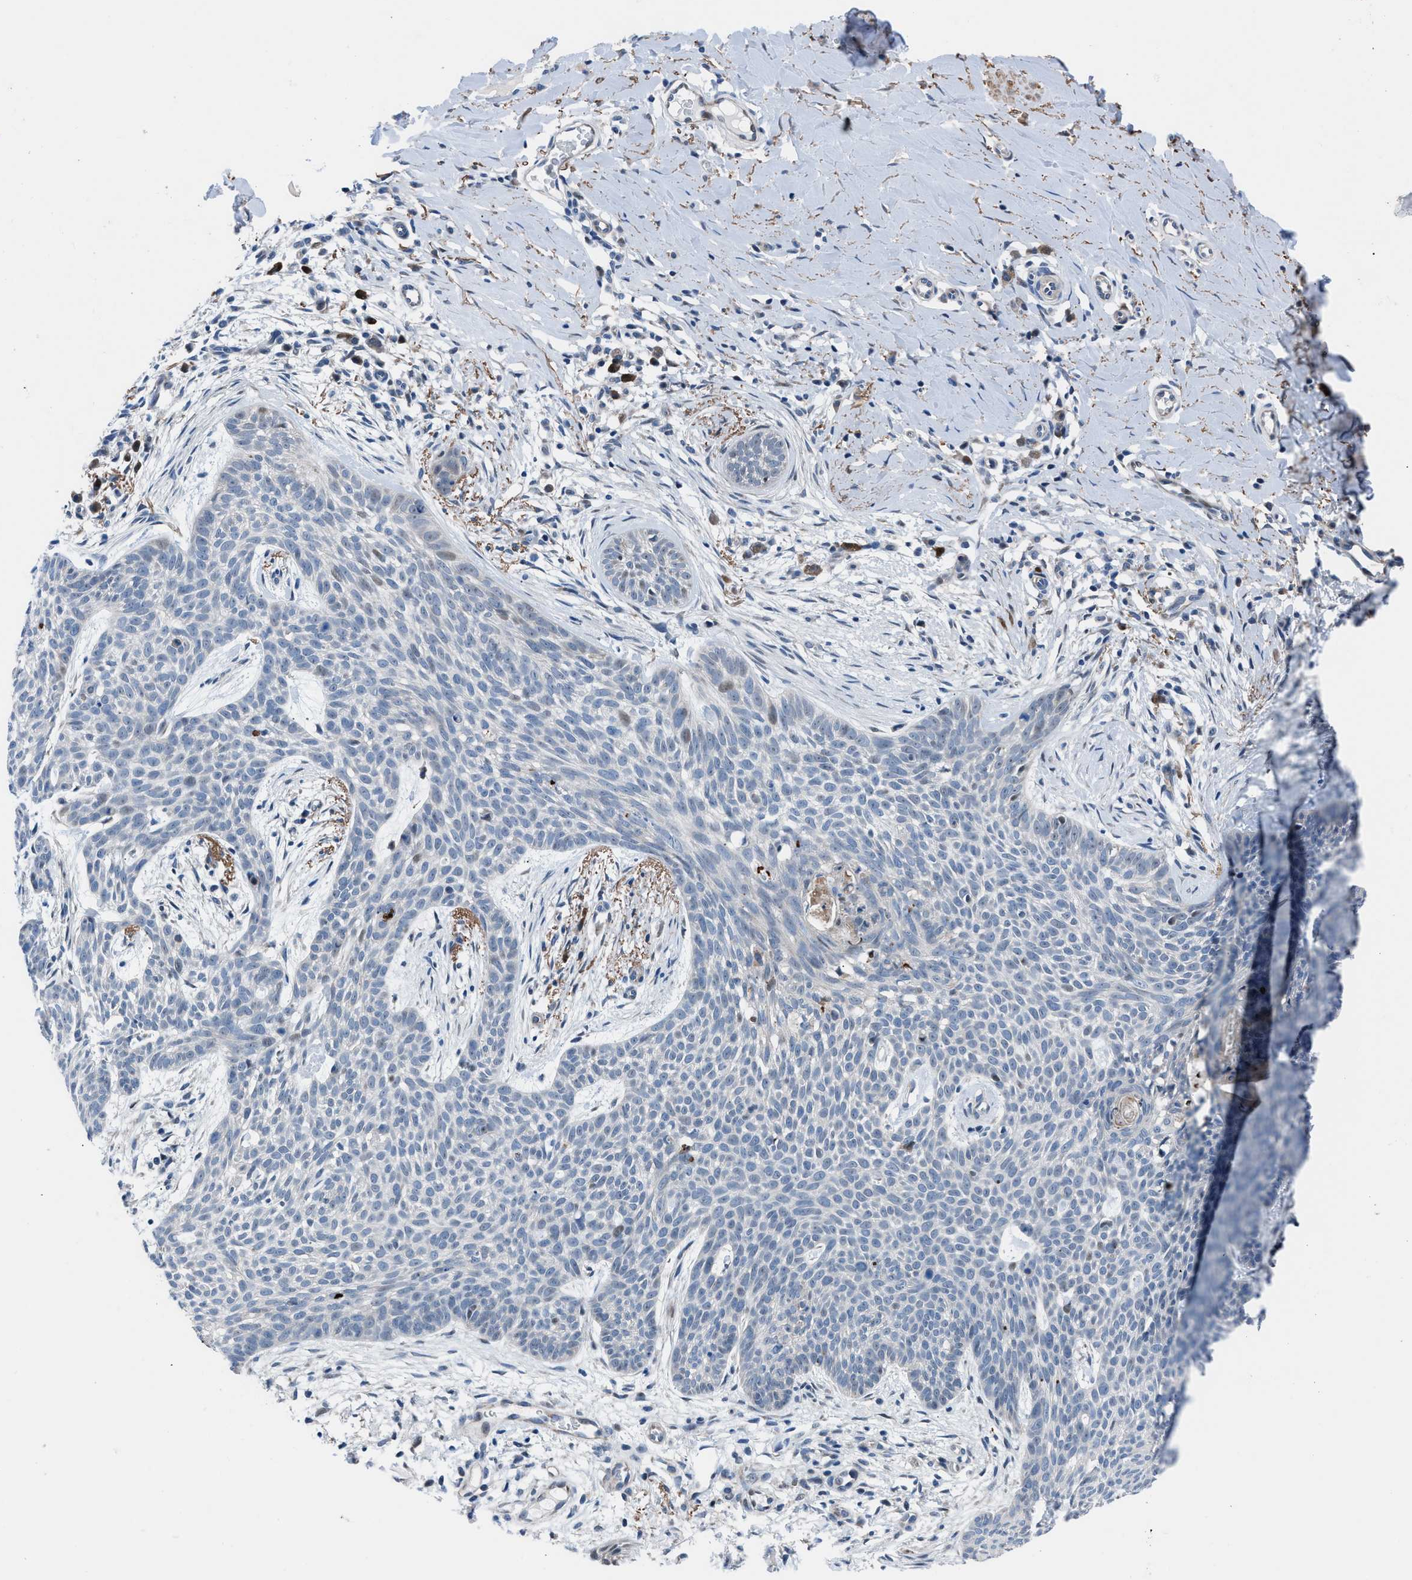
{"staining": {"intensity": "negative", "quantity": "none", "location": "none"}, "tissue": "skin cancer", "cell_type": "Tumor cells", "image_type": "cancer", "snomed": [{"axis": "morphology", "description": "Basal cell carcinoma"}, {"axis": "topography", "description": "Skin"}], "caption": "This is an immunohistochemistry histopathology image of human skin cancer. There is no staining in tumor cells.", "gene": "UAP1", "patient": {"sex": "female", "age": 59}}